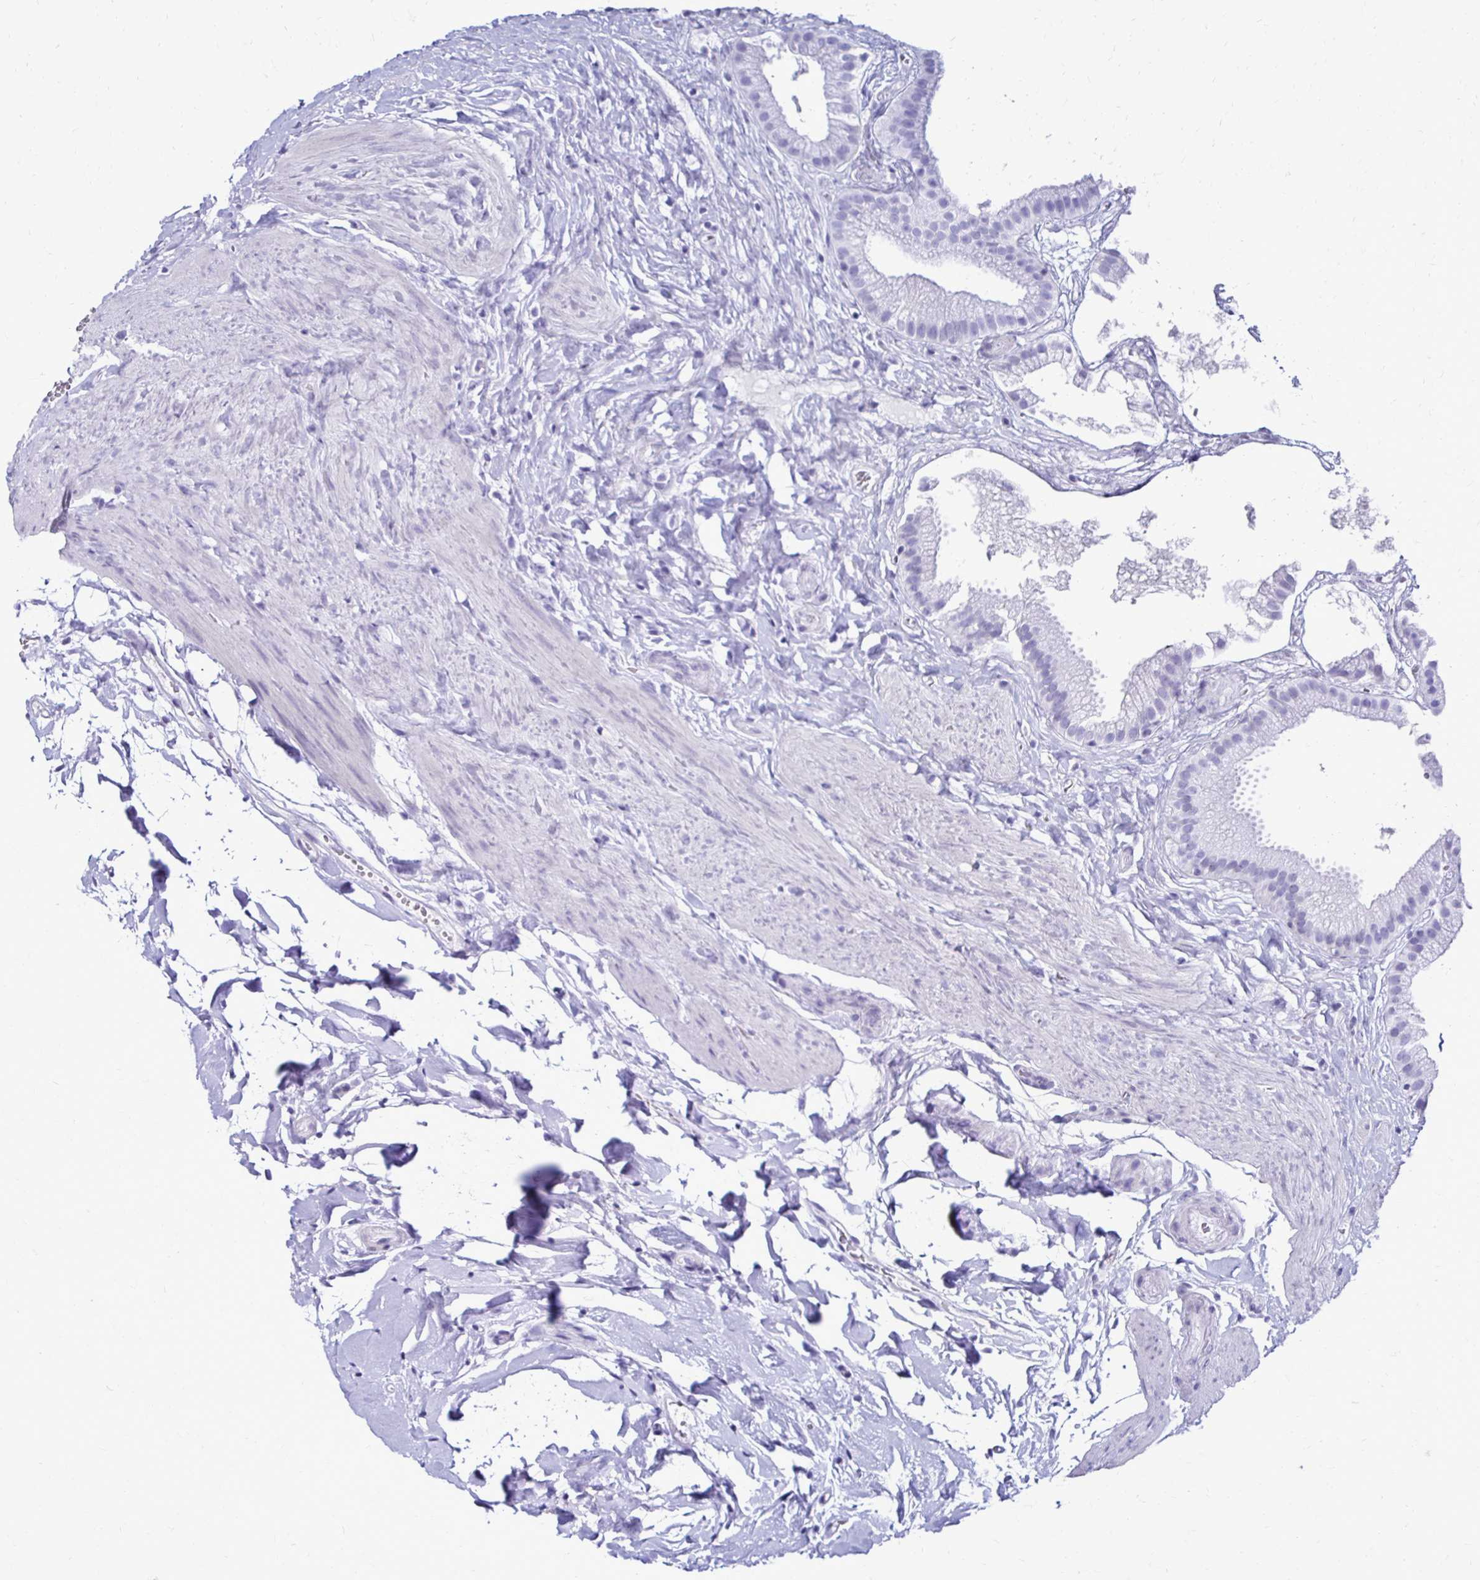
{"staining": {"intensity": "negative", "quantity": "none", "location": "none"}, "tissue": "gallbladder", "cell_type": "Glandular cells", "image_type": "normal", "snomed": [{"axis": "morphology", "description": "Normal tissue, NOS"}, {"axis": "topography", "description": "Gallbladder"}], "caption": "Human gallbladder stained for a protein using immunohistochemistry (IHC) reveals no staining in glandular cells.", "gene": "CST5", "patient": {"sex": "female", "age": 63}}